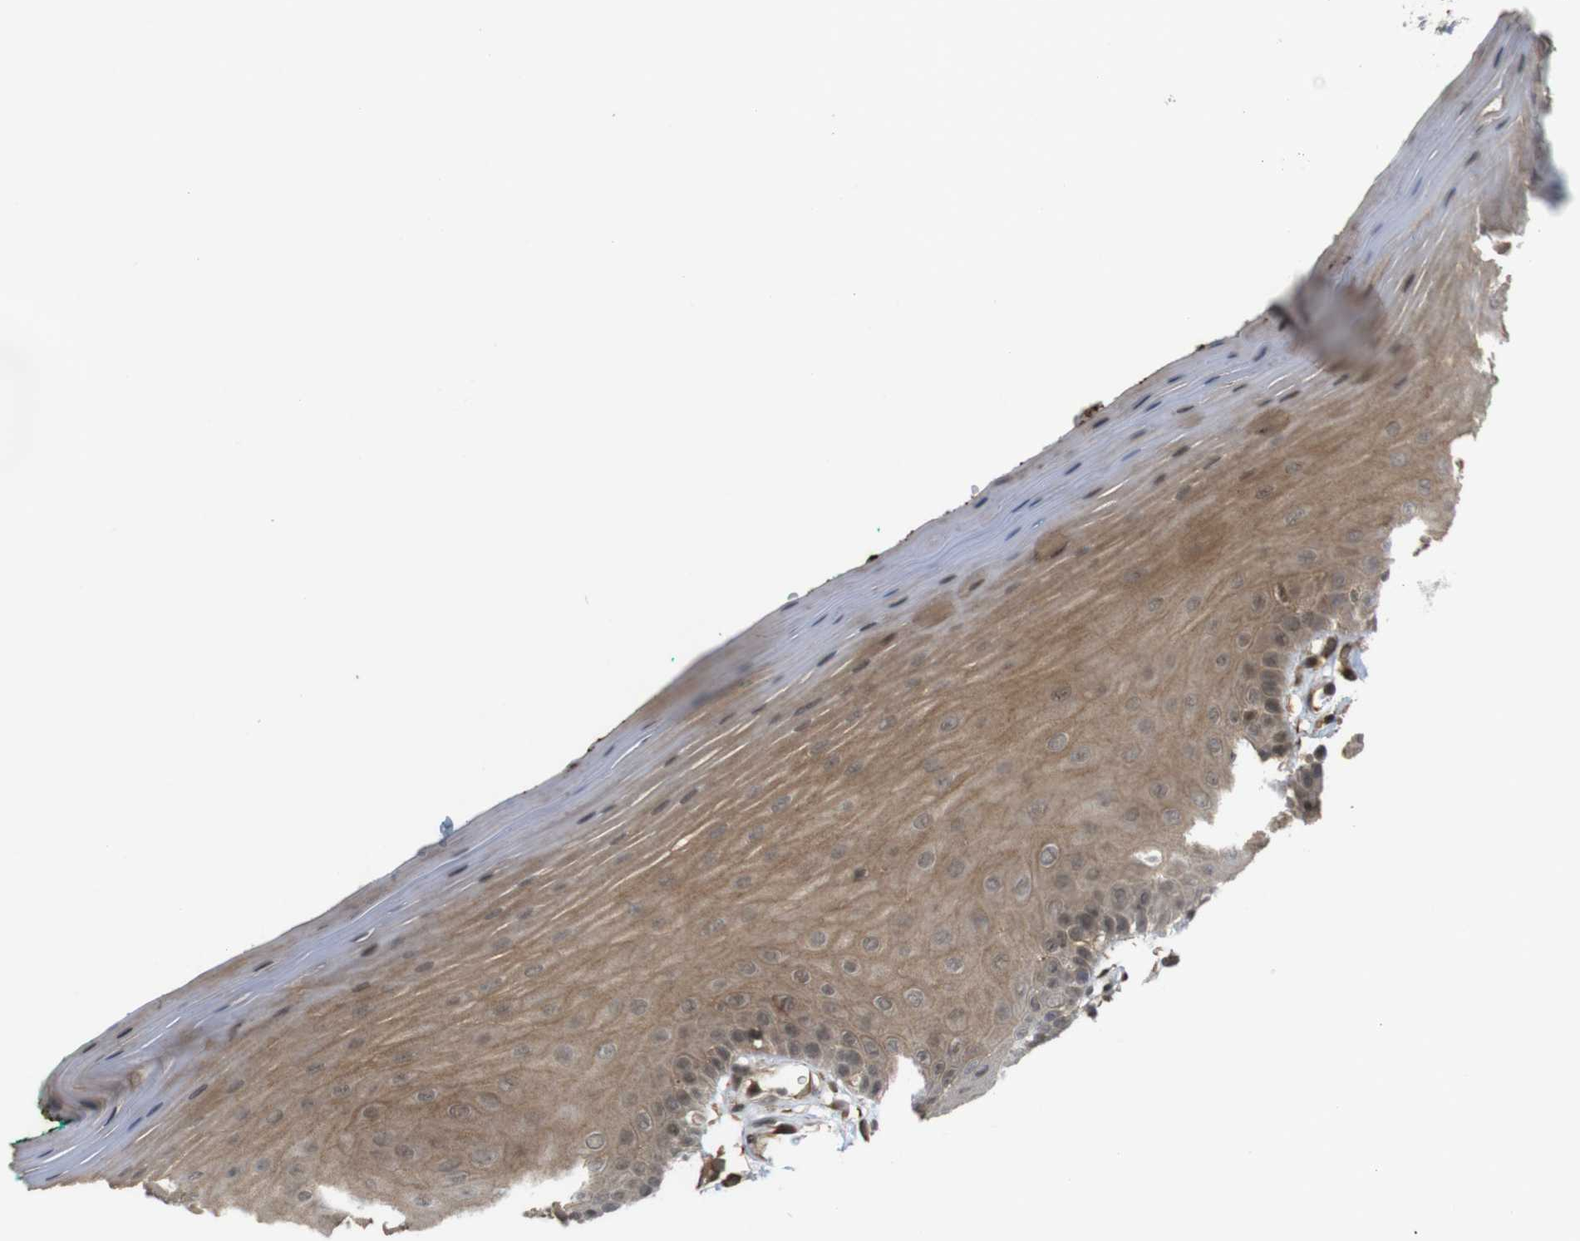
{"staining": {"intensity": "moderate", "quantity": ">75%", "location": "cytoplasmic/membranous,nuclear"}, "tissue": "oral mucosa", "cell_type": "Squamous epithelial cells", "image_type": "normal", "snomed": [{"axis": "morphology", "description": "Normal tissue, NOS"}, {"axis": "topography", "description": "Skeletal muscle"}, {"axis": "topography", "description": "Oral tissue"}], "caption": "A histopathology image of oral mucosa stained for a protein exhibits moderate cytoplasmic/membranous,nuclear brown staining in squamous epithelial cells. (Stains: DAB (3,3'-diaminobenzidine) in brown, nuclei in blue, Microscopy: brightfield microscopy at high magnification).", "gene": "SP2", "patient": {"sex": "male", "age": 58}}